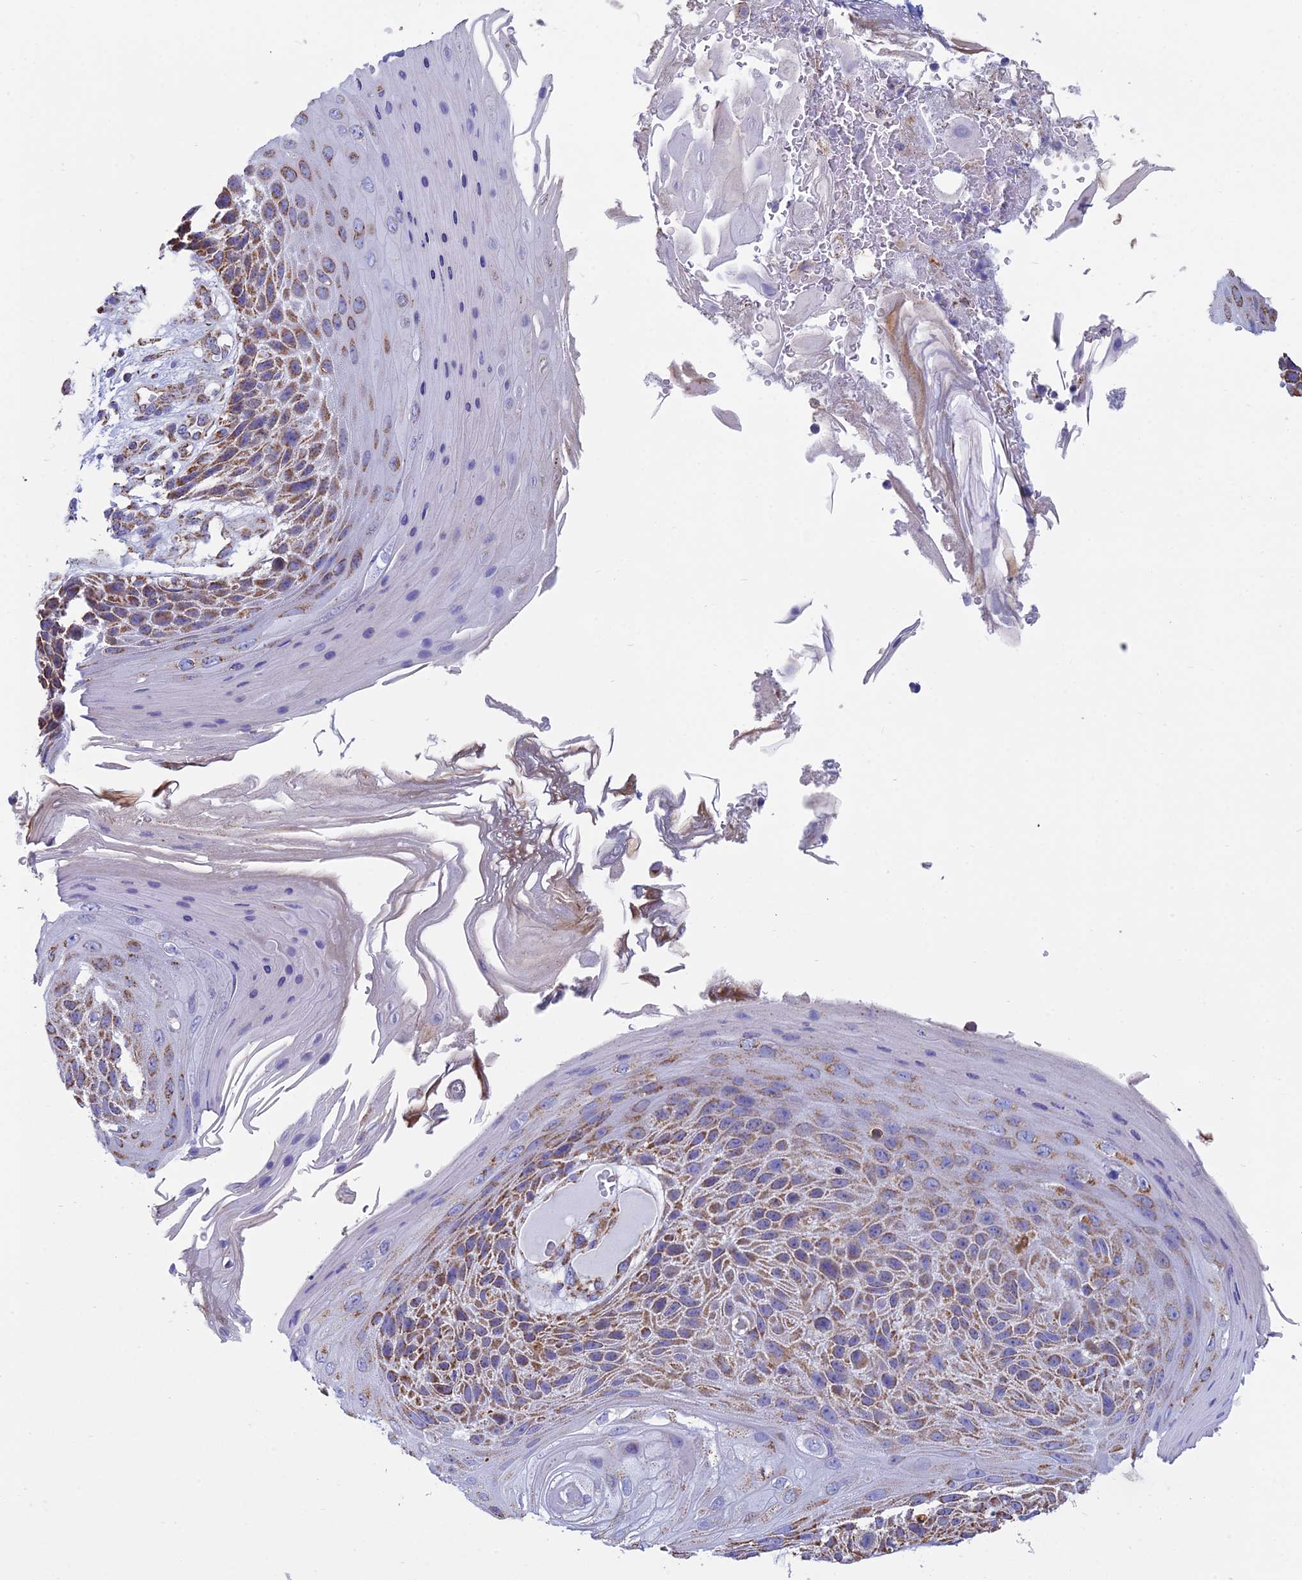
{"staining": {"intensity": "moderate", "quantity": ">75%", "location": "cytoplasmic/membranous"}, "tissue": "skin cancer", "cell_type": "Tumor cells", "image_type": "cancer", "snomed": [{"axis": "morphology", "description": "Squamous cell carcinoma, NOS"}, {"axis": "topography", "description": "Skin"}], "caption": "There is medium levels of moderate cytoplasmic/membranous staining in tumor cells of skin squamous cell carcinoma, as demonstrated by immunohistochemical staining (brown color).", "gene": "OR2W3", "patient": {"sex": "female", "age": 88}}